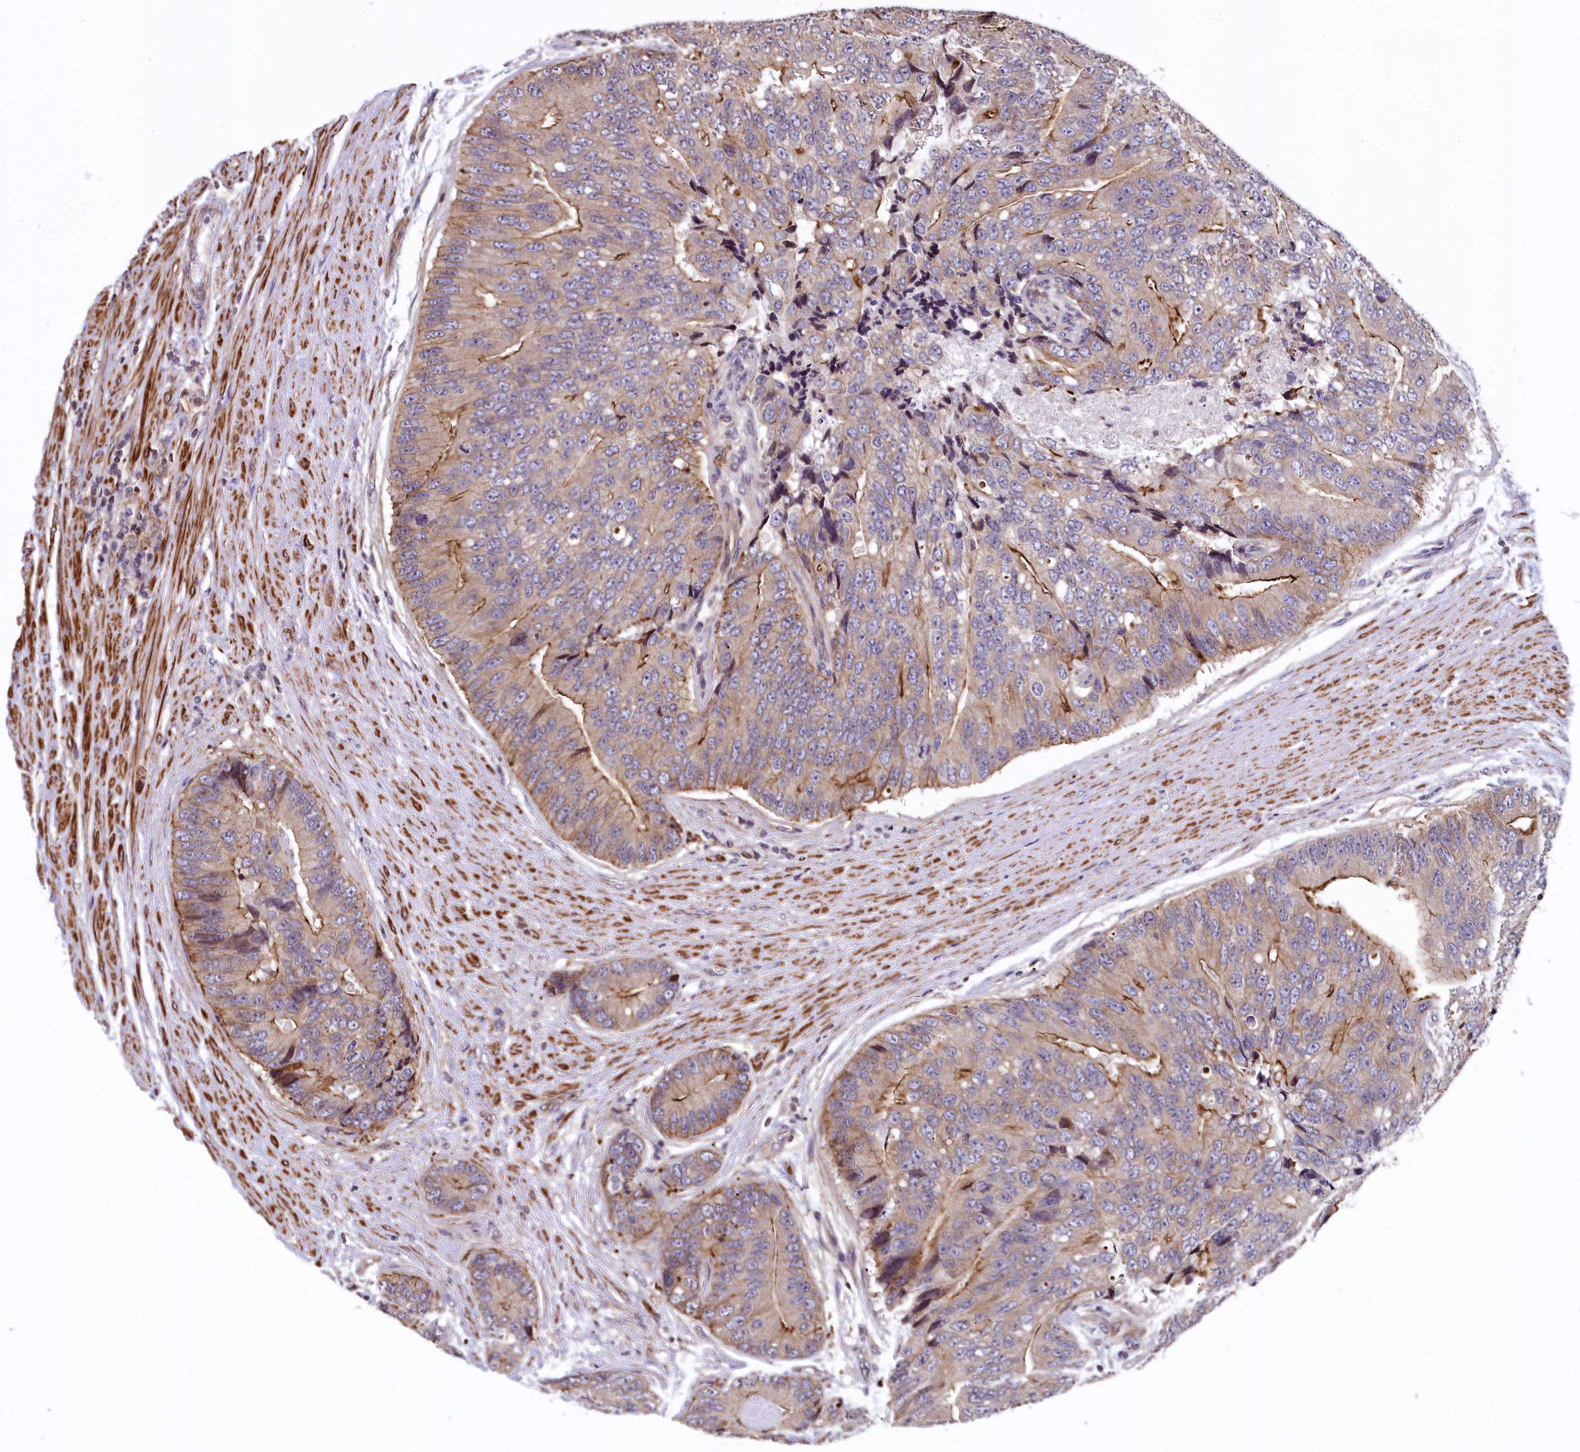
{"staining": {"intensity": "moderate", "quantity": "<25%", "location": "cytoplasmic/membranous"}, "tissue": "prostate cancer", "cell_type": "Tumor cells", "image_type": "cancer", "snomed": [{"axis": "morphology", "description": "Adenocarcinoma, High grade"}, {"axis": "topography", "description": "Prostate"}], "caption": "Immunohistochemical staining of human prostate high-grade adenocarcinoma exhibits low levels of moderate cytoplasmic/membranous staining in about <25% of tumor cells.", "gene": "ZNF2", "patient": {"sex": "male", "age": 70}}